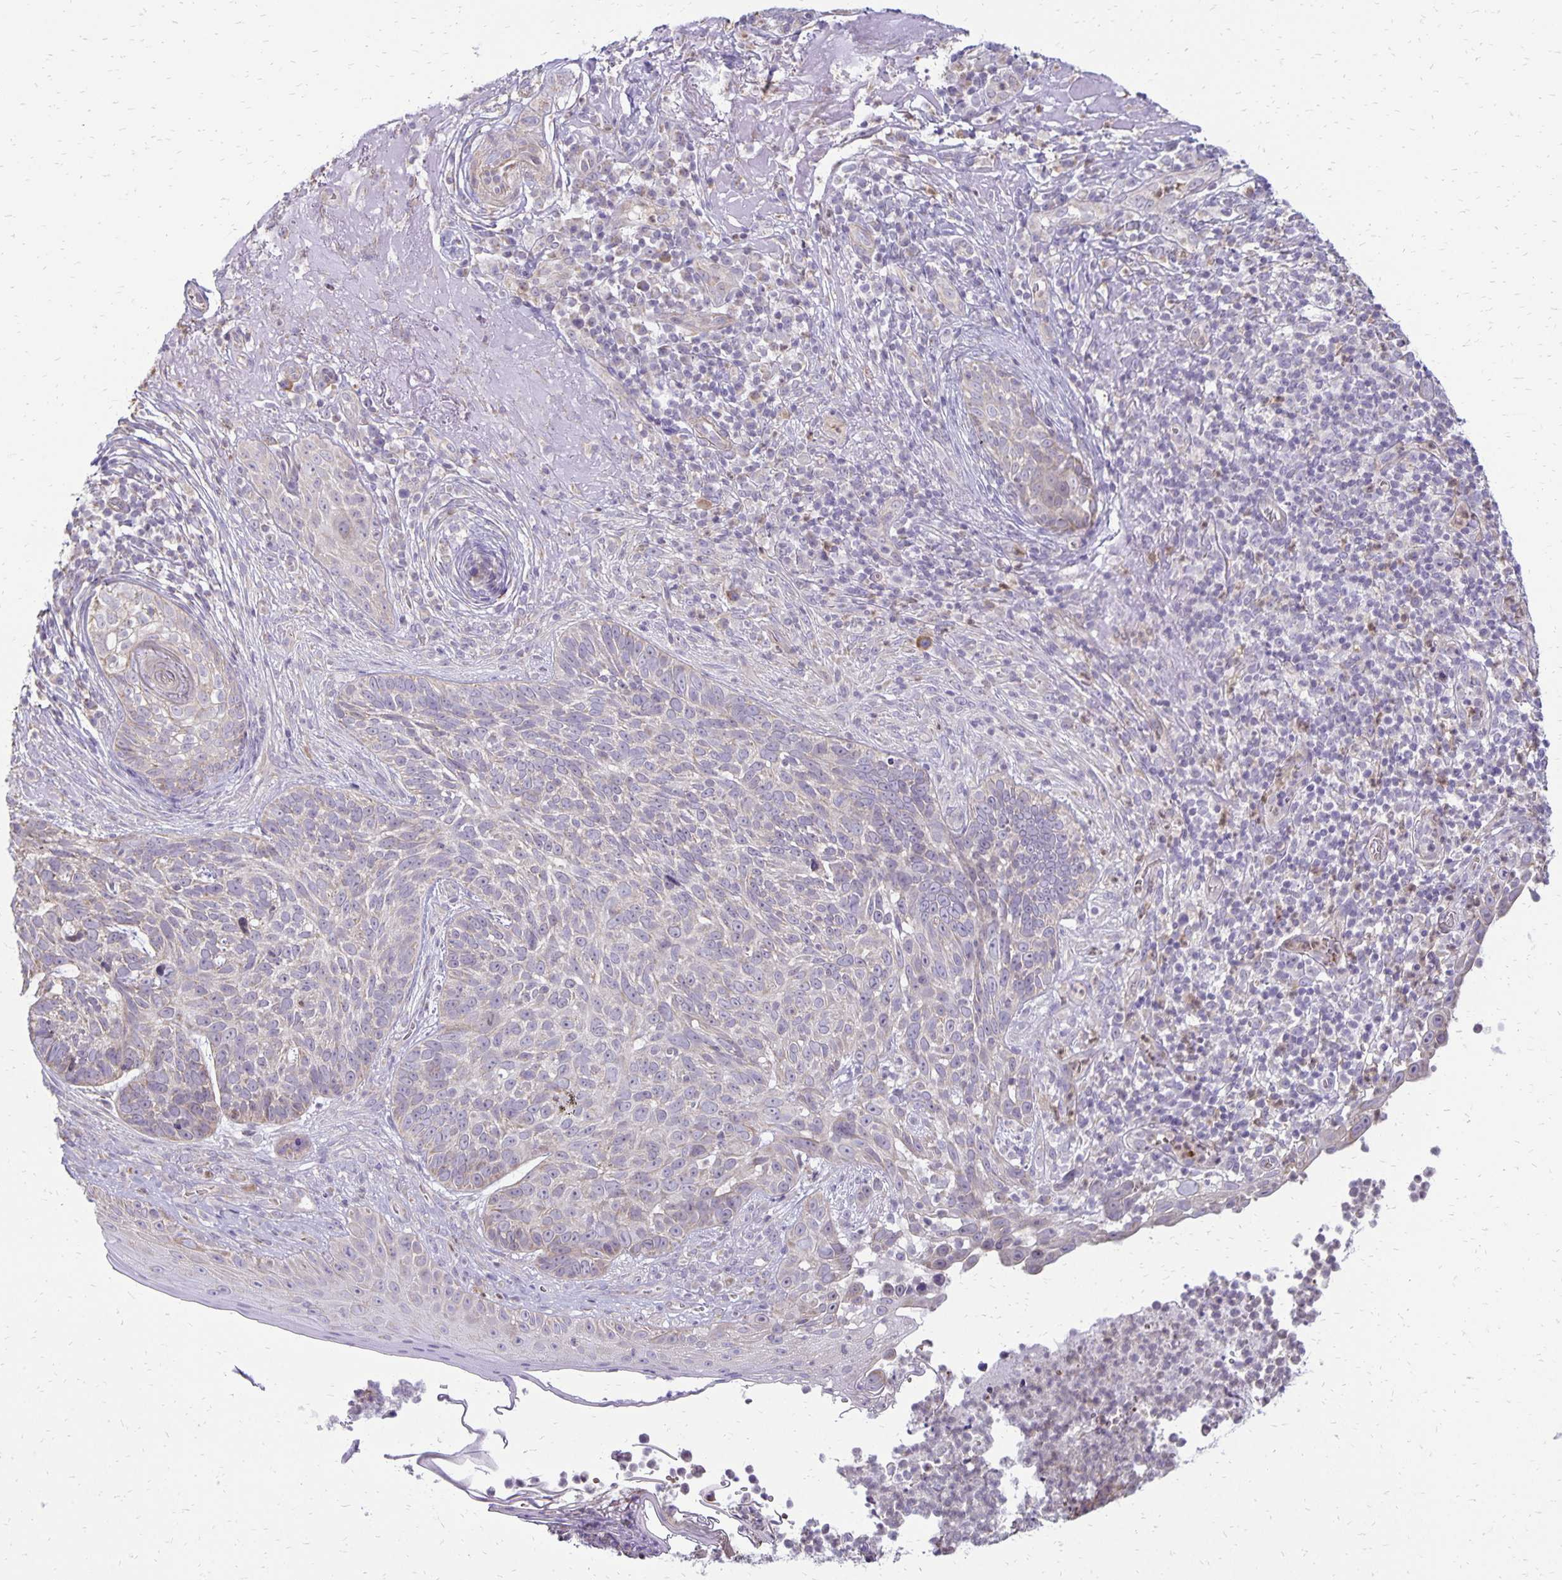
{"staining": {"intensity": "negative", "quantity": "none", "location": "none"}, "tissue": "skin cancer", "cell_type": "Tumor cells", "image_type": "cancer", "snomed": [{"axis": "morphology", "description": "Basal cell carcinoma"}, {"axis": "topography", "description": "Skin"}, {"axis": "topography", "description": "Skin of face"}], "caption": "Tumor cells show no significant protein expression in skin cancer (basal cell carcinoma).", "gene": "FN3K", "patient": {"sex": "female", "age": 95}}